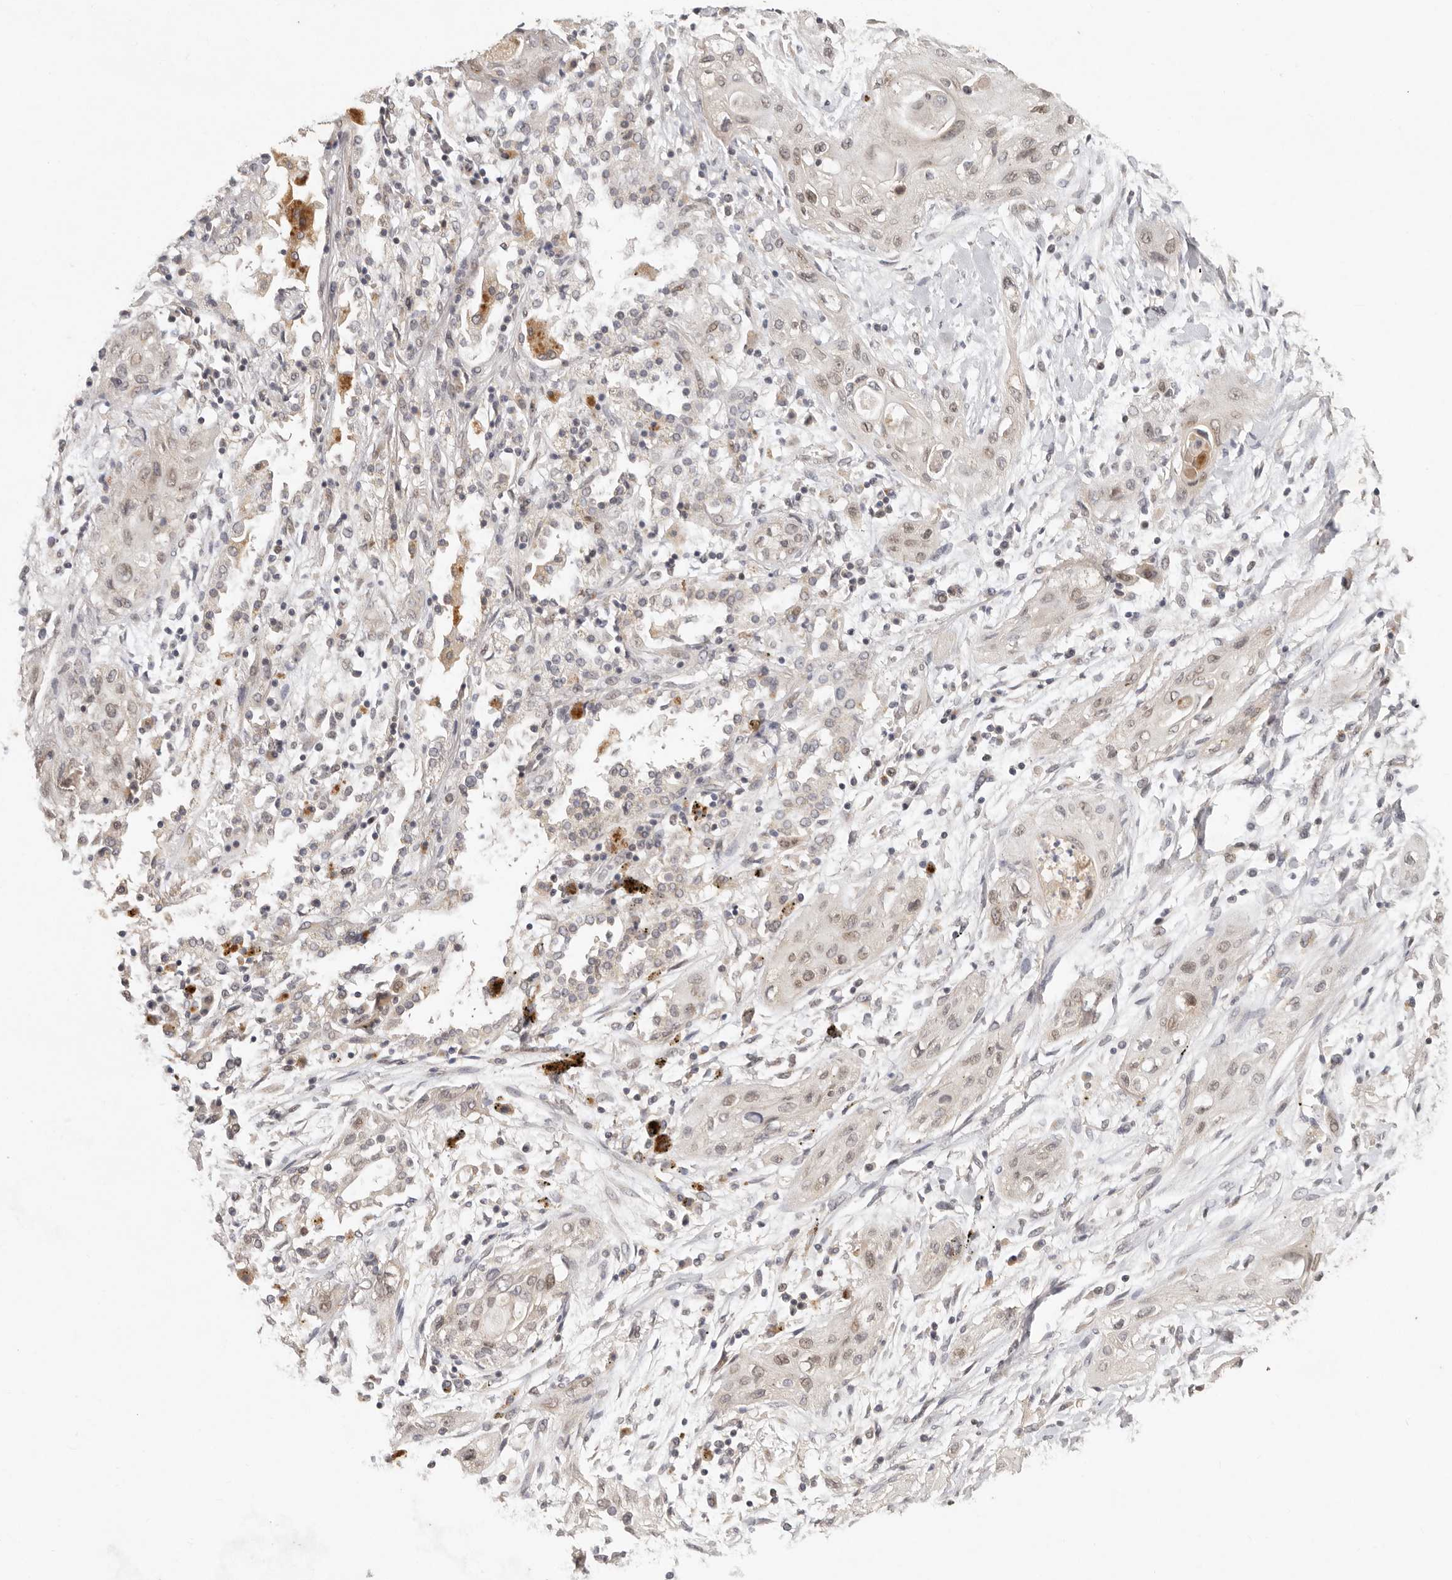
{"staining": {"intensity": "weak", "quantity": ">75%", "location": "nuclear"}, "tissue": "lung cancer", "cell_type": "Tumor cells", "image_type": "cancer", "snomed": [{"axis": "morphology", "description": "Squamous cell carcinoma, NOS"}, {"axis": "topography", "description": "Lung"}], "caption": "DAB immunohistochemical staining of human squamous cell carcinoma (lung) exhibits weak nuclear protein expression in about >75% of tumor cells.", "gene": "LRRC75A", "patient": {"sex": "female", "age": 47}}